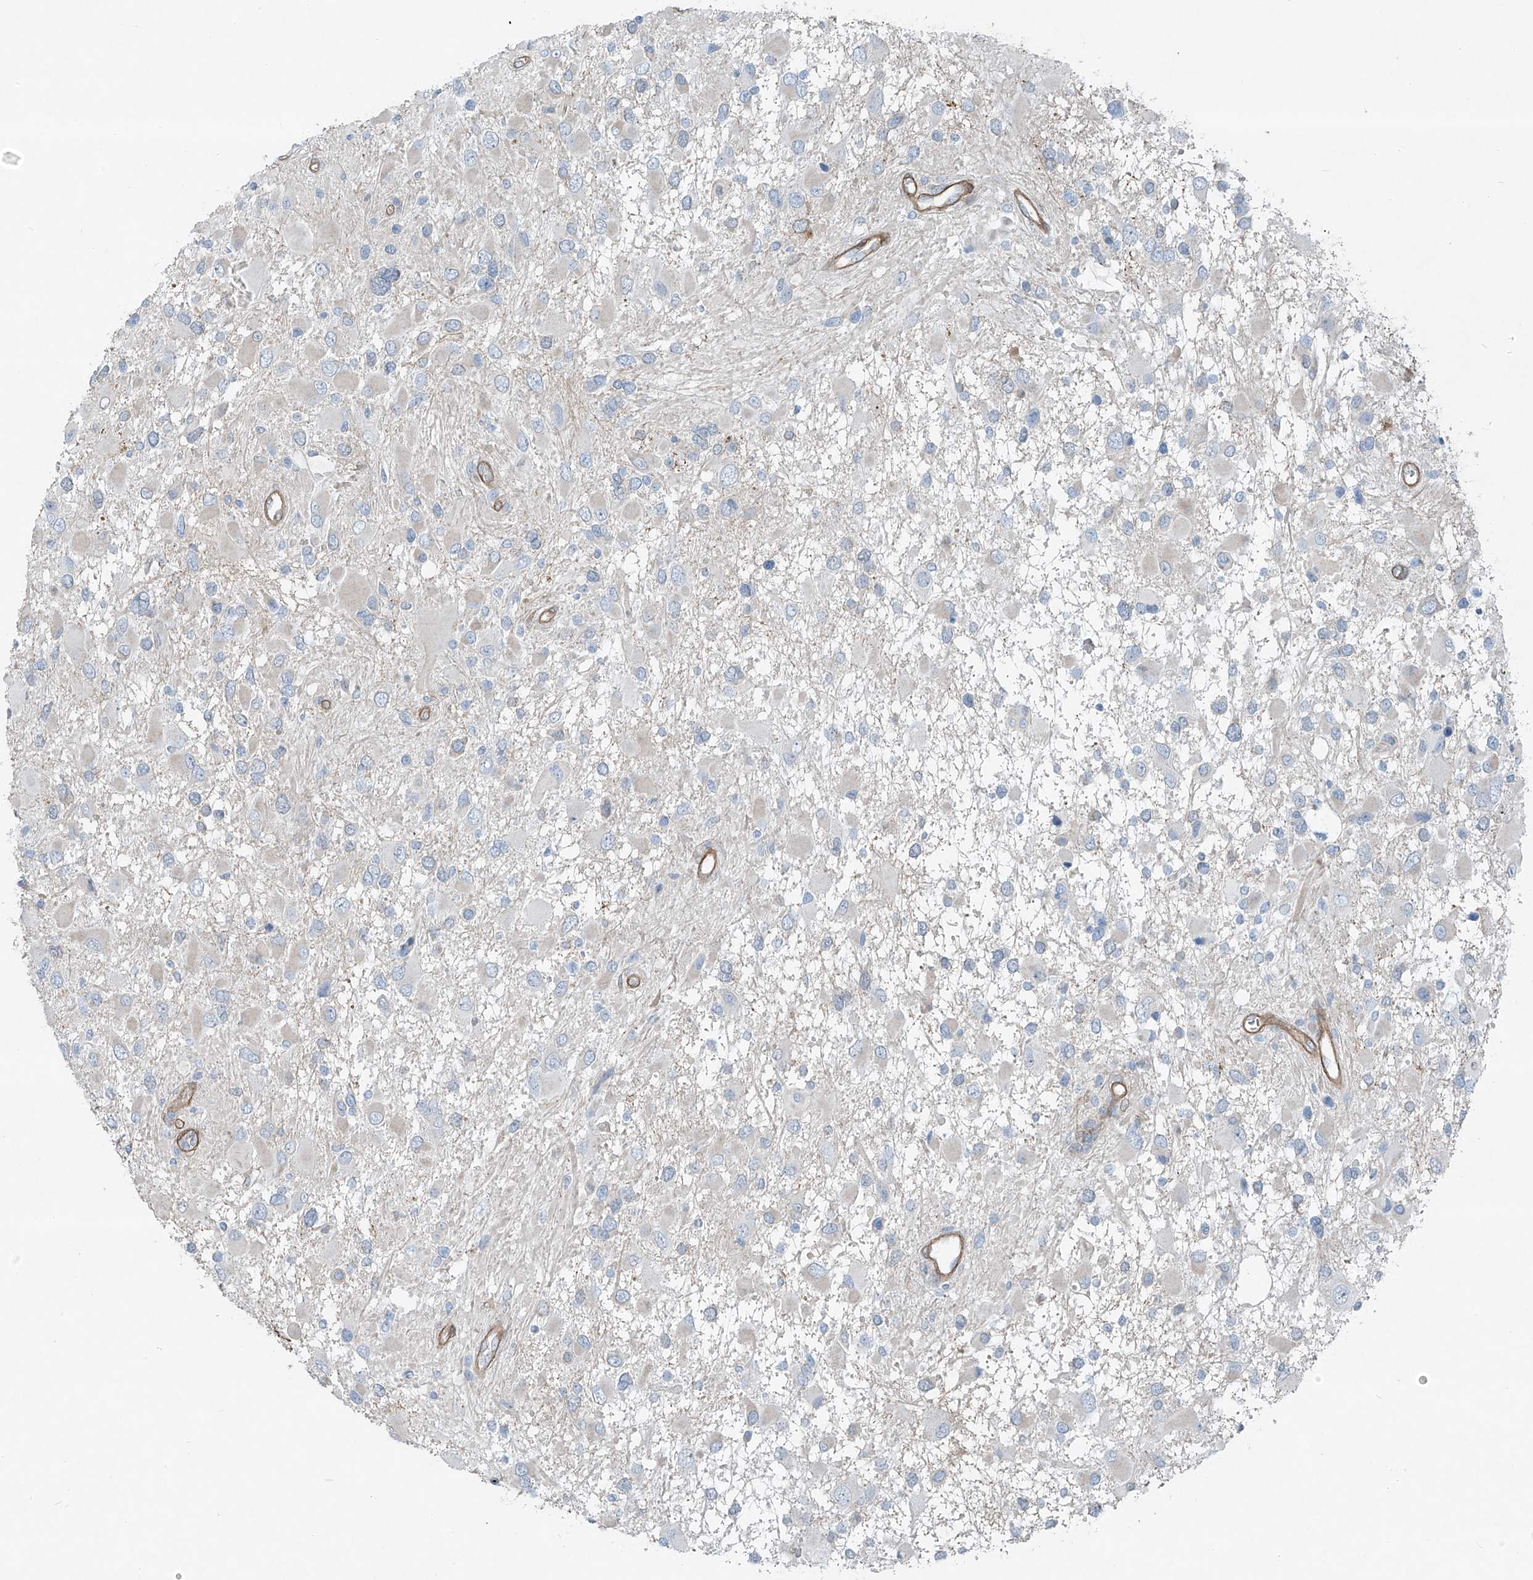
{"staining": {"intensity": "negative", "quantity": "none", "location": "none"}, "tissue": "glioma", "cell_type": "Tumor cells", "image_type": "cancer", "snomed": [{"axis": "morphology", "description": "Glioma, malignant, High grade"}, {"axis": "topography", "description": "Brain"}], "caption": "Immunohistochemistry (IHC) histopathology image of neoplastic tissue: malignant glioma (high-grade) stained with DAB (3,3'-diaminobenzidine) shows no significant protein staining in tumor cells.", "gene": "TNS2", "patient": {"sex": "male", "age": 53}}